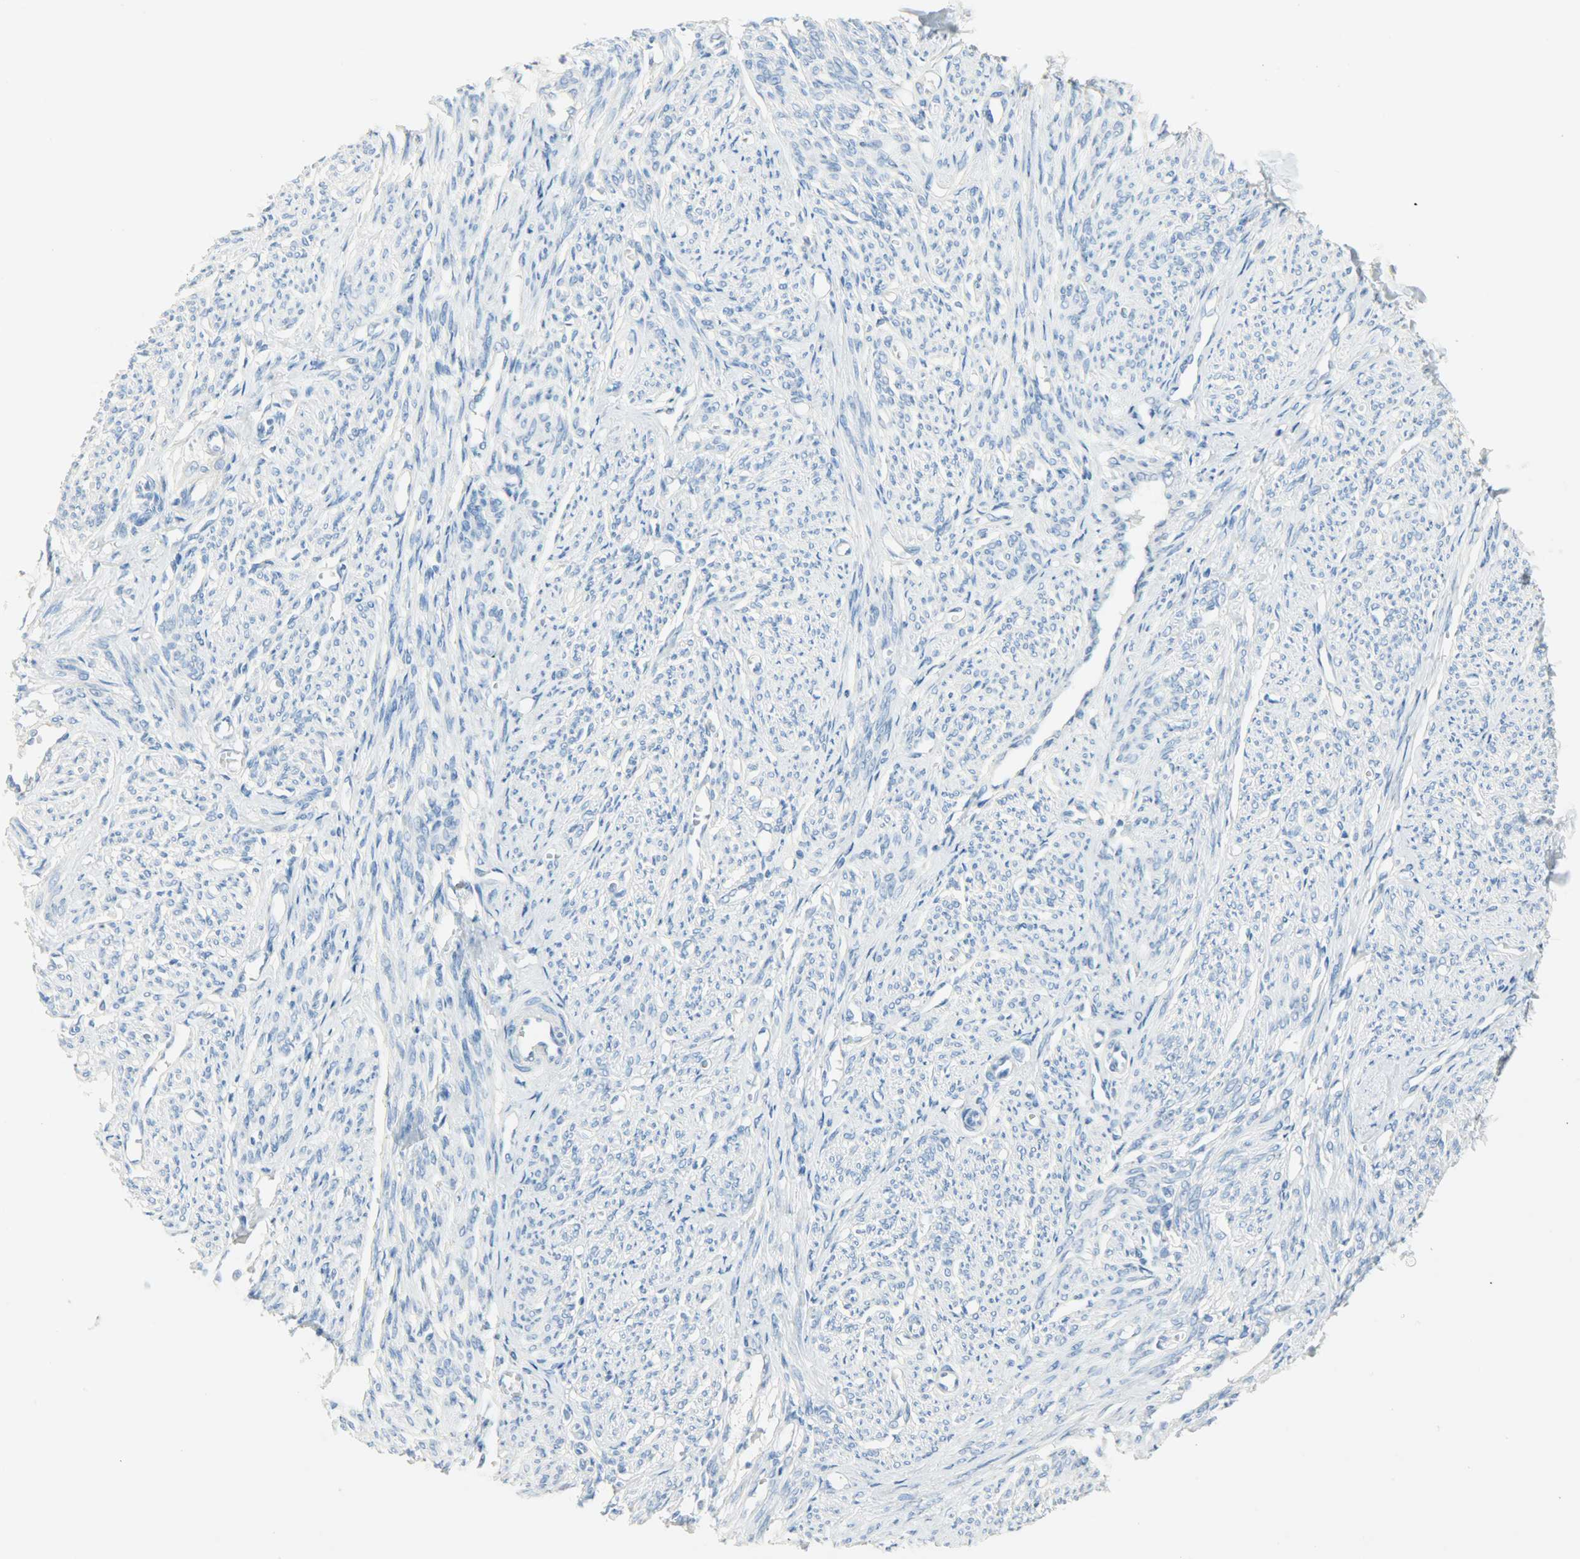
{"staining": {"intensity": "negative", "quantity": "none", "location": "none"}, "tissue": "smooth muscle", "cell_type": "Smooth muscle cells", "image_type": "normal", "snomed": [{"axis": "morphology", "description": "Normal tissue, NOS"}, {"axis": "topography", "description": "Smooth muscle"}], "caption": "Immunohistochemistry (IHC) of unremarkable smooth muscle exhibits no positivity in smooth muscle cells. (Stains: DAB (3,3'-diaminobenzidine) immunohistochemistry (IHC) with hematoxylin counter stain, Microscopy: brightfield microscopy at high magnification).", "gene": "PROM1", "patient": {"sex": "female", "age": 65}}